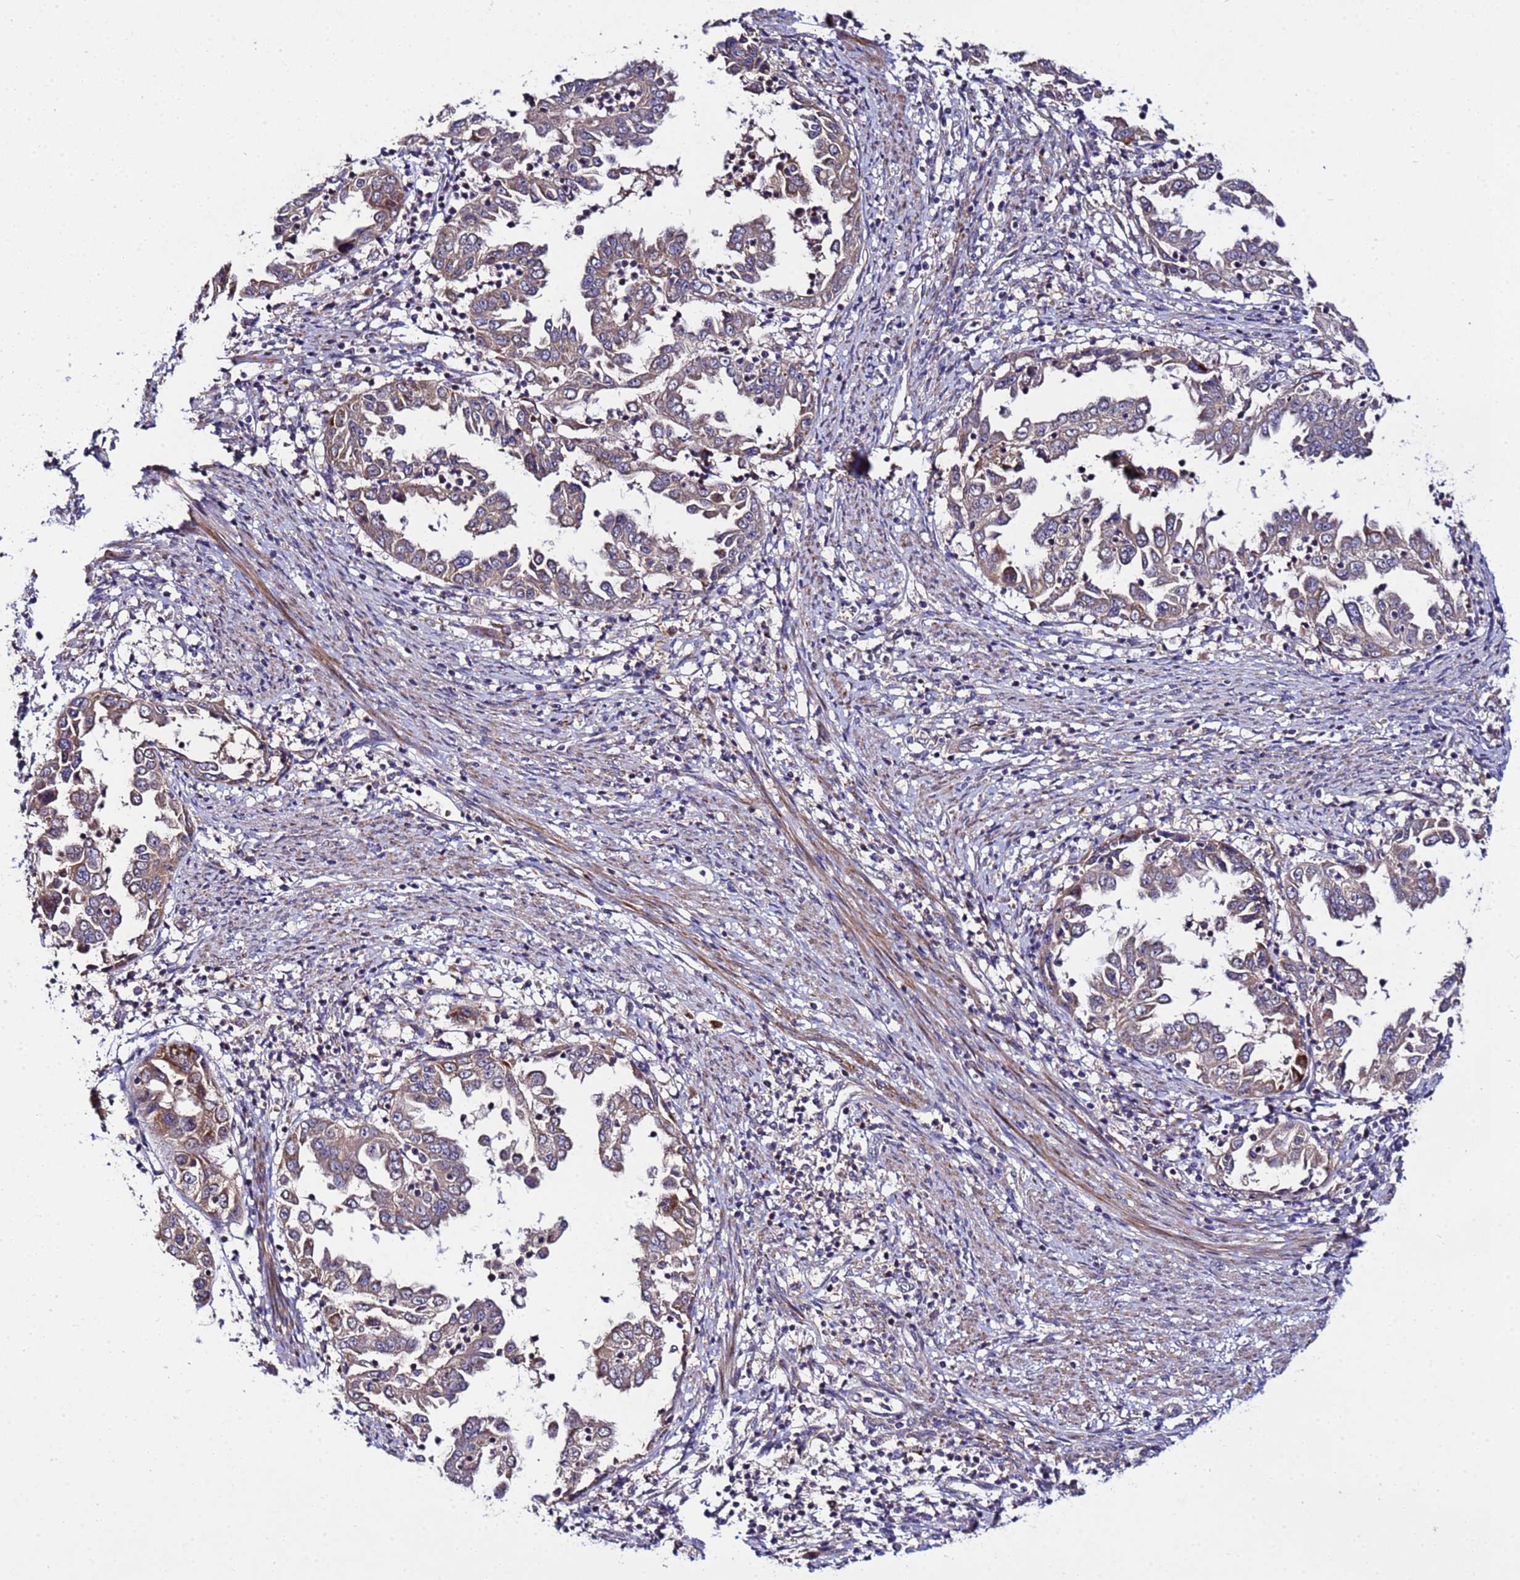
{"staining": {"intensity": "moderate", "quantity": ">75%", "location": "cytoplasmic/membranous"}, "tissue": "endometrial cancer", "cell_type": "Tumor cells", "image_type": "cancer", "snomed": [{"axis": "morphology", "description": "Adenocarcinoma, NOS"}, {"axis": "topography", "description": "Endometrium"}], "caption": "Moderate cytoplasmic/membranous protein positivity is identified in about >75% of tumor cells in endometrial cancer (adenocarcinoma).", "gene": "PLXDC2", "patient": {"sex": "female", "age": 85}}